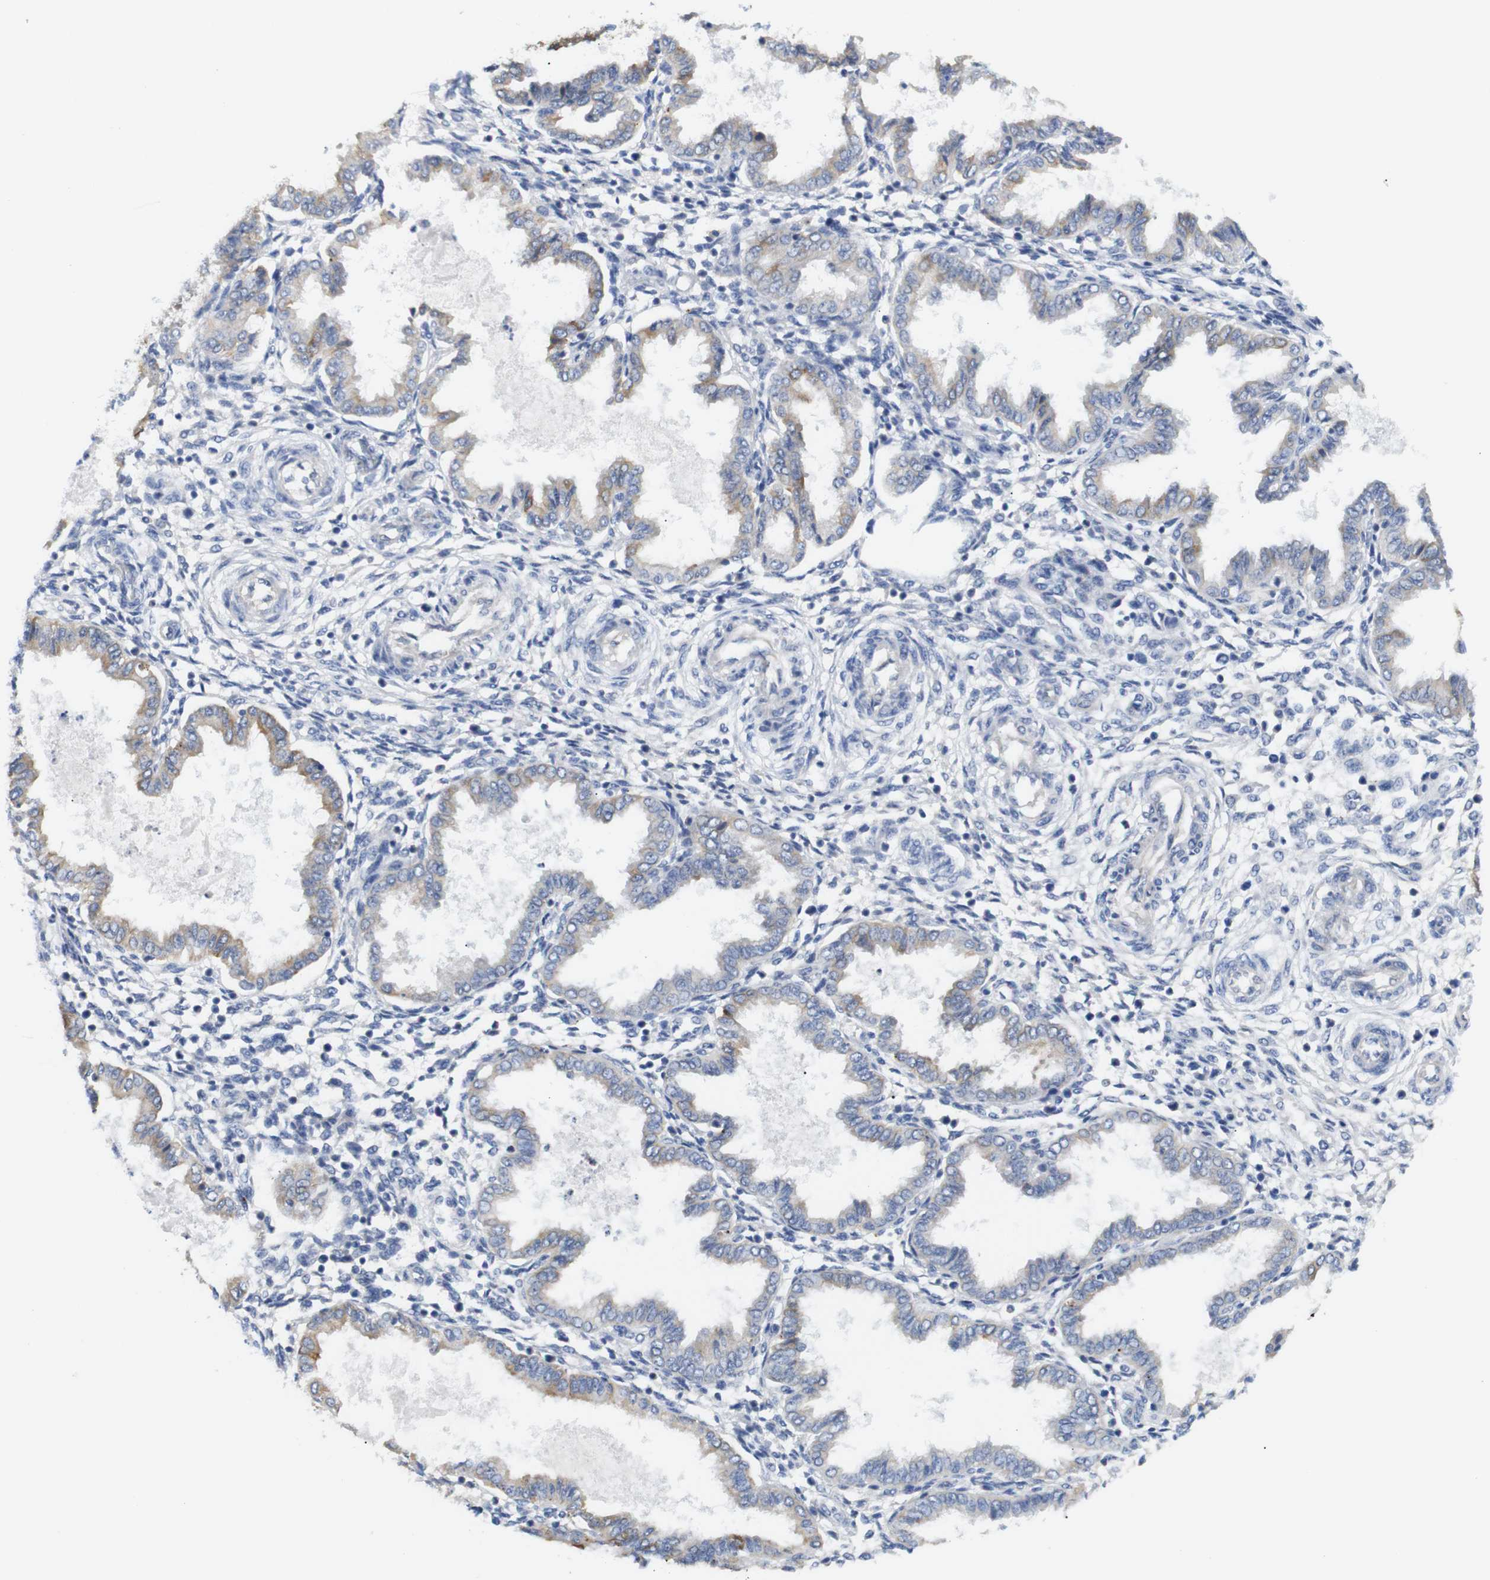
{"staining": {"intensity": "negative", "quantity": "none", "location": "none"}, "tissue": "endometrium", "cell_type": "Cells in endometrial stroma", "image_type": "normal", "snomed": [{"axis": "morphology", "description": "Normal tissue, NOS"}, {"axis": "topography", "description": "Endometrium"}], "caption": "This histopathology image is of unremarkable endometrium stained with immunohistochemistry to label a protein in brown with the nuclei are counter-stained blue. There is no positivity in cells in endometrial stroma. (Stains: DAB immunohistochemistry (IHC) with hematoxylin counter stain, Microscopy: brightfield microscopy at high magnification).", "gene": "ALOX15", "patient": {"sex": "female", "age": 33}}